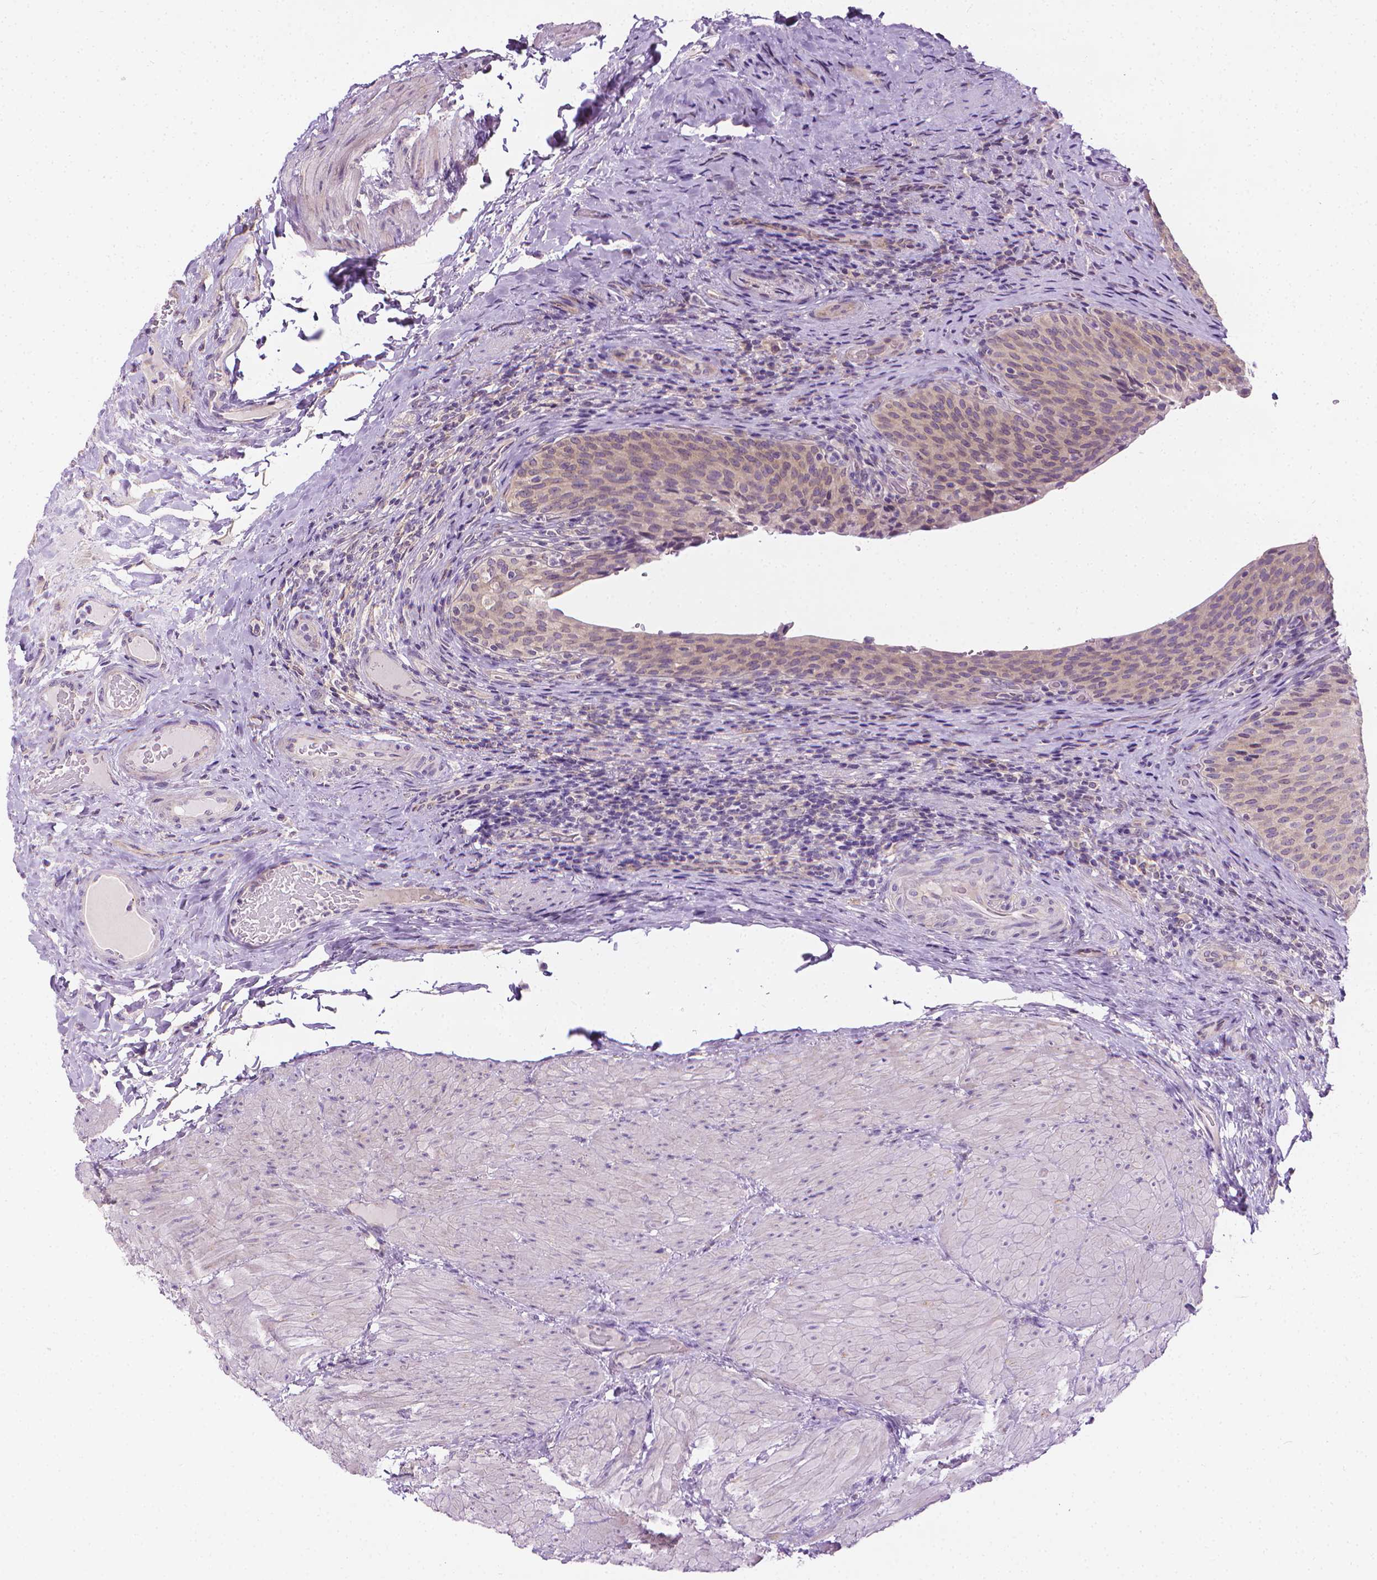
{"staining": {"intensity": "weak", "quantity": "<25%", "location": "cytoplasmic/membranous"}, "tissue": "urinary bladder", "cell_type": "Urothelial cells", "image_type": "normal", "snomed": [{"axis": "morphology", "description": "Normal tissue, NOS"}, {"axis": "topography", "description": "Urinary bladder"}, {"axis": "topography", "description": "Peripheral nerve tissue"}], "caption": "An immunohistochemistry (IHC) histopathology image of unremarkable urinary bladder is shown. There is no staining in urothelial cells of urinary bladder.", "gene": "MCOLN3", "patient": {"sex": "male", "age": 66}}